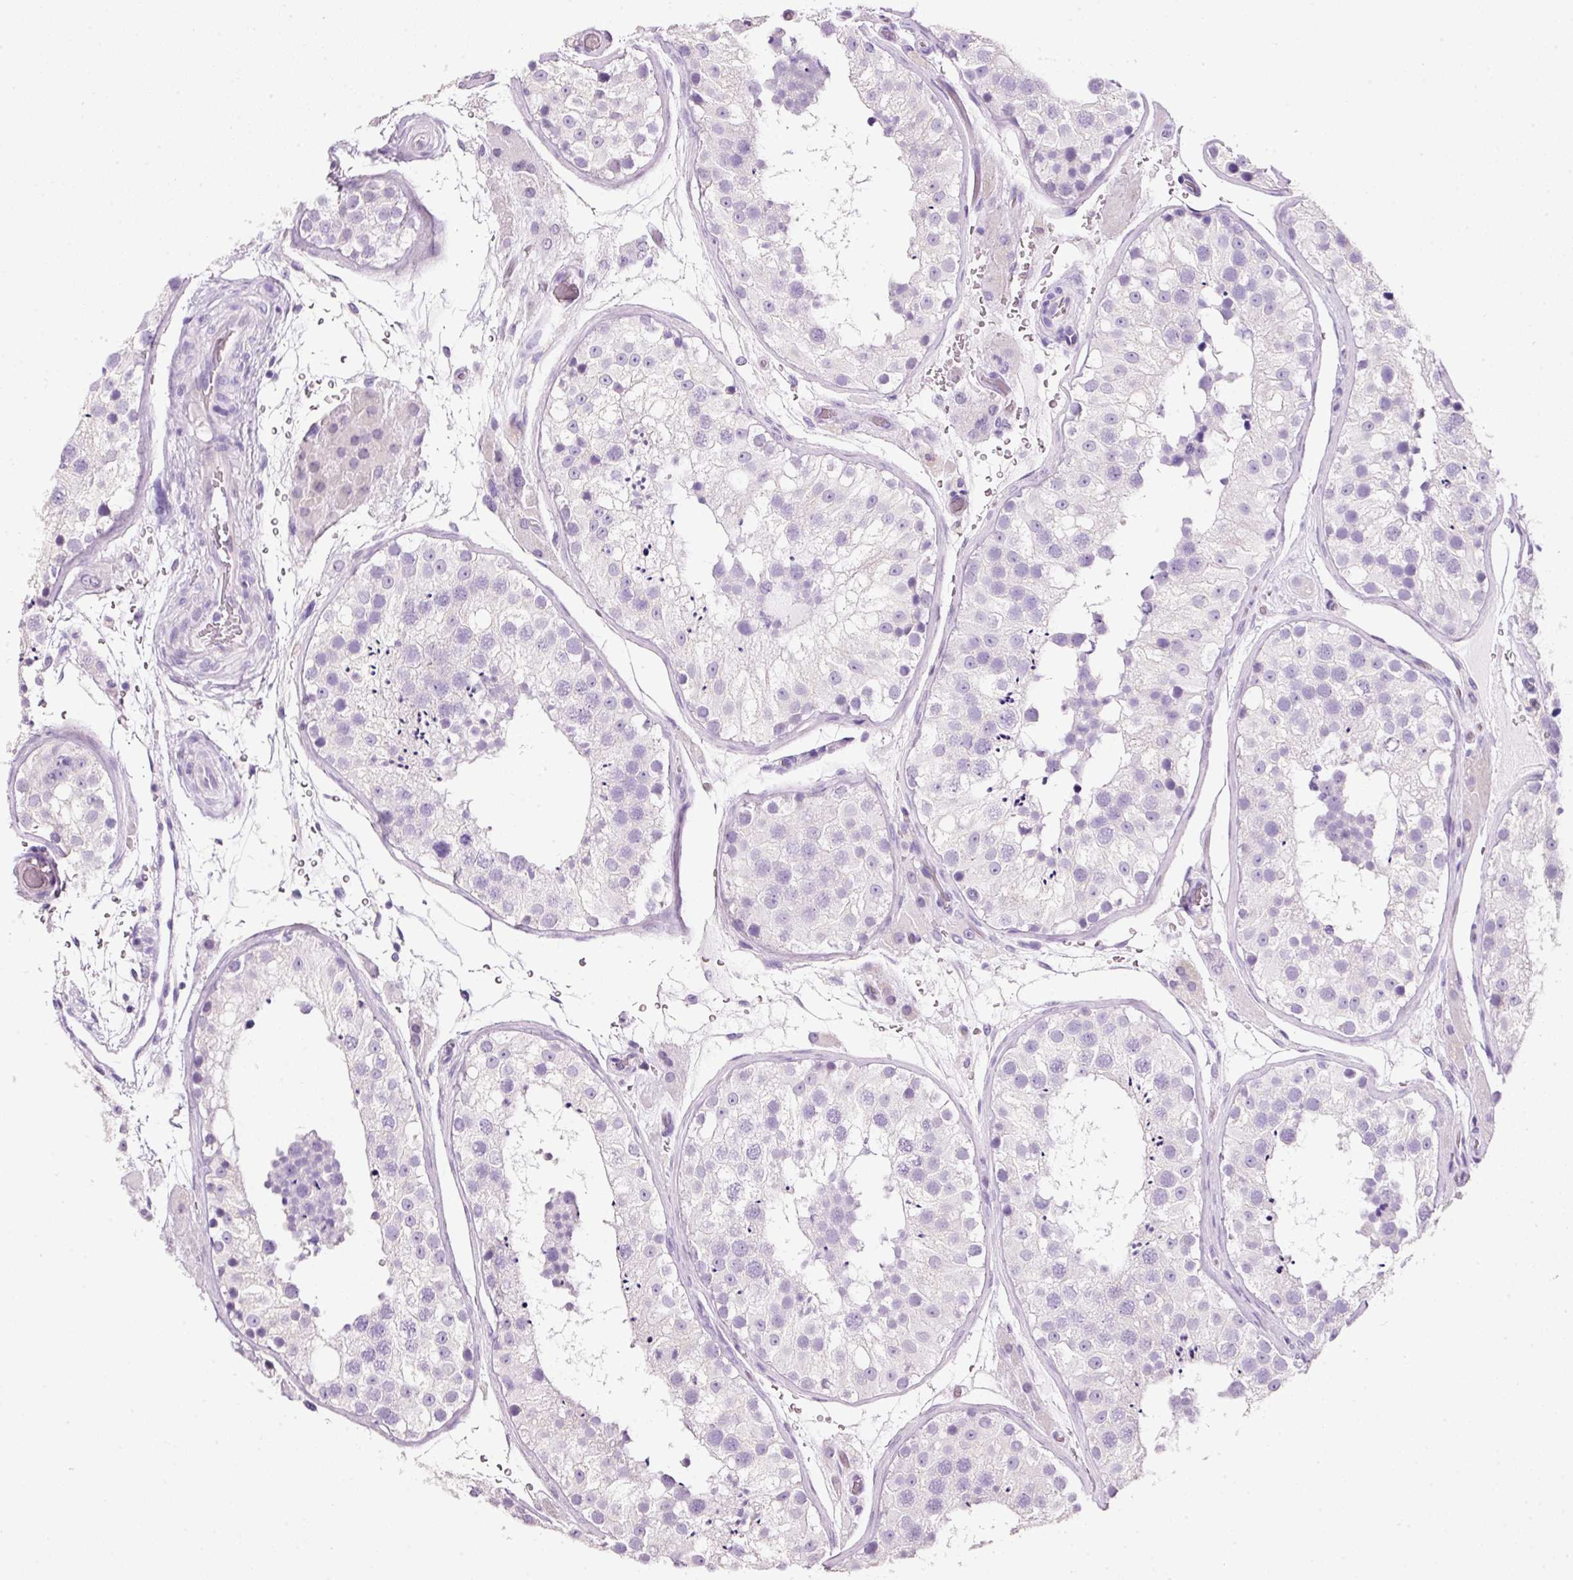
{"staining": {"intensity": "negative", "quantity": "none", "location": "none"}, "tissue": "testis", "cell_type": "Cells in seminiferous ducts", "image_type": "normal", "snomed": [{"axis": "morphology", "description": "Normal tissue, NOS"}, {"axis": "topography", "description": "Testis"}], "caption": "IHC photomicrograph of benign testis: testis stained with DAB (3,3'-diaminobenzidine) demonstrates no significant protein staining in cells in seminiferous ducts. Nuclei are stained in blue.", "gene": "BSND", "patient": {"sex": "male", "age": 26}}